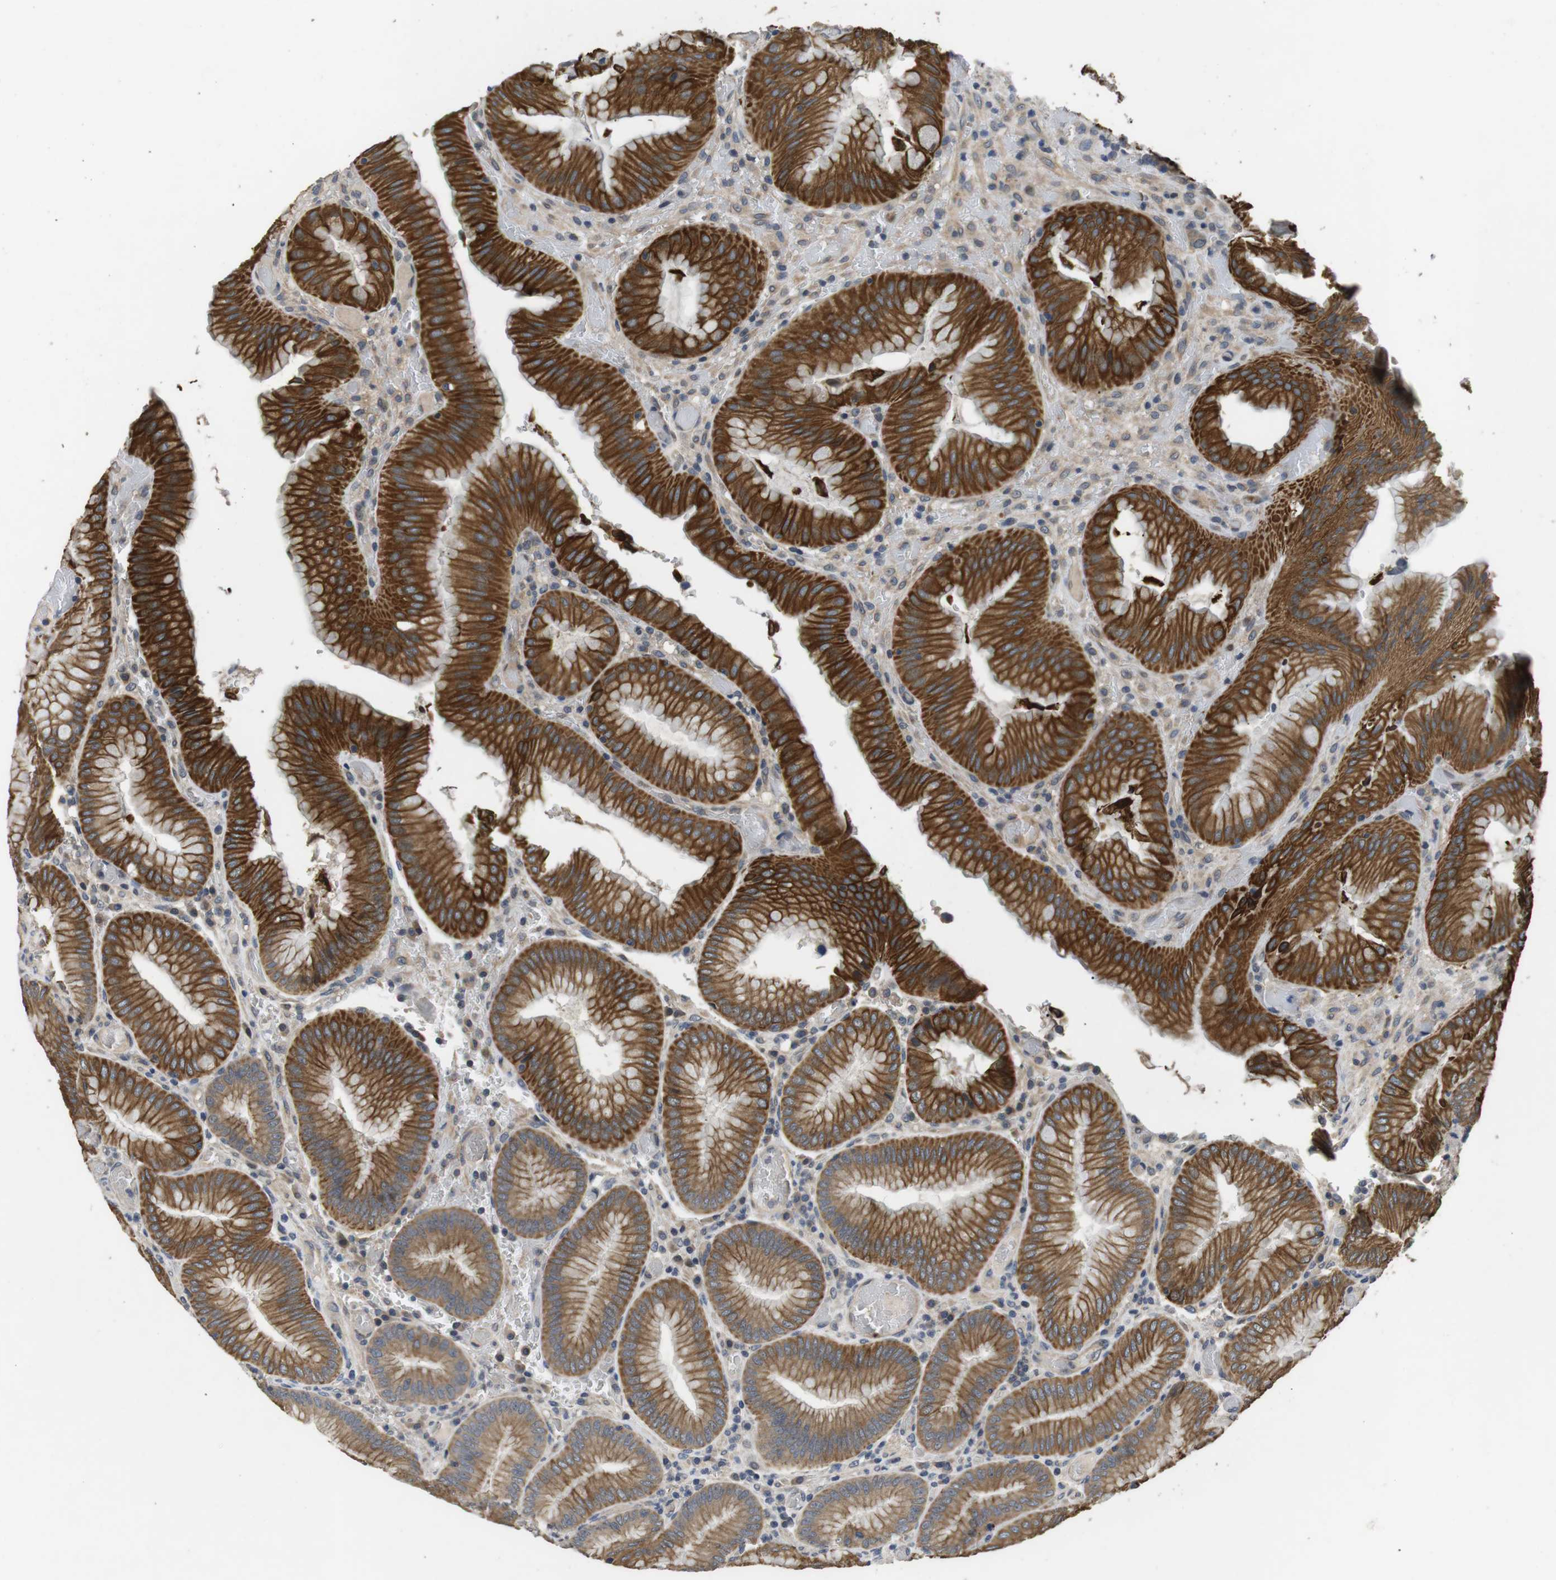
{"staining": {"intensity": "strong", "quantity": ">75%", "location": "cytoplasmic/membranous"}, "tissue": "stomach", "cell_type": "Glandular cells", "image_type": "normal", "snomed": [{"axis": "morphology", "description": "Normal tissue, NOS"}, {"axis": "morphology", "description": "Carcinoid, malignant, NOS"}, {"axis": "topography", "description": "Stomach, upper"}], "caption": "Benign stomach was stained to show a protein in brown. There is high levels of strong cytoplasmic/membranous expression in about >75% of glandular cells.", "gene": "ADGRL3", "patient": {"sex": "male", "age": 39}}